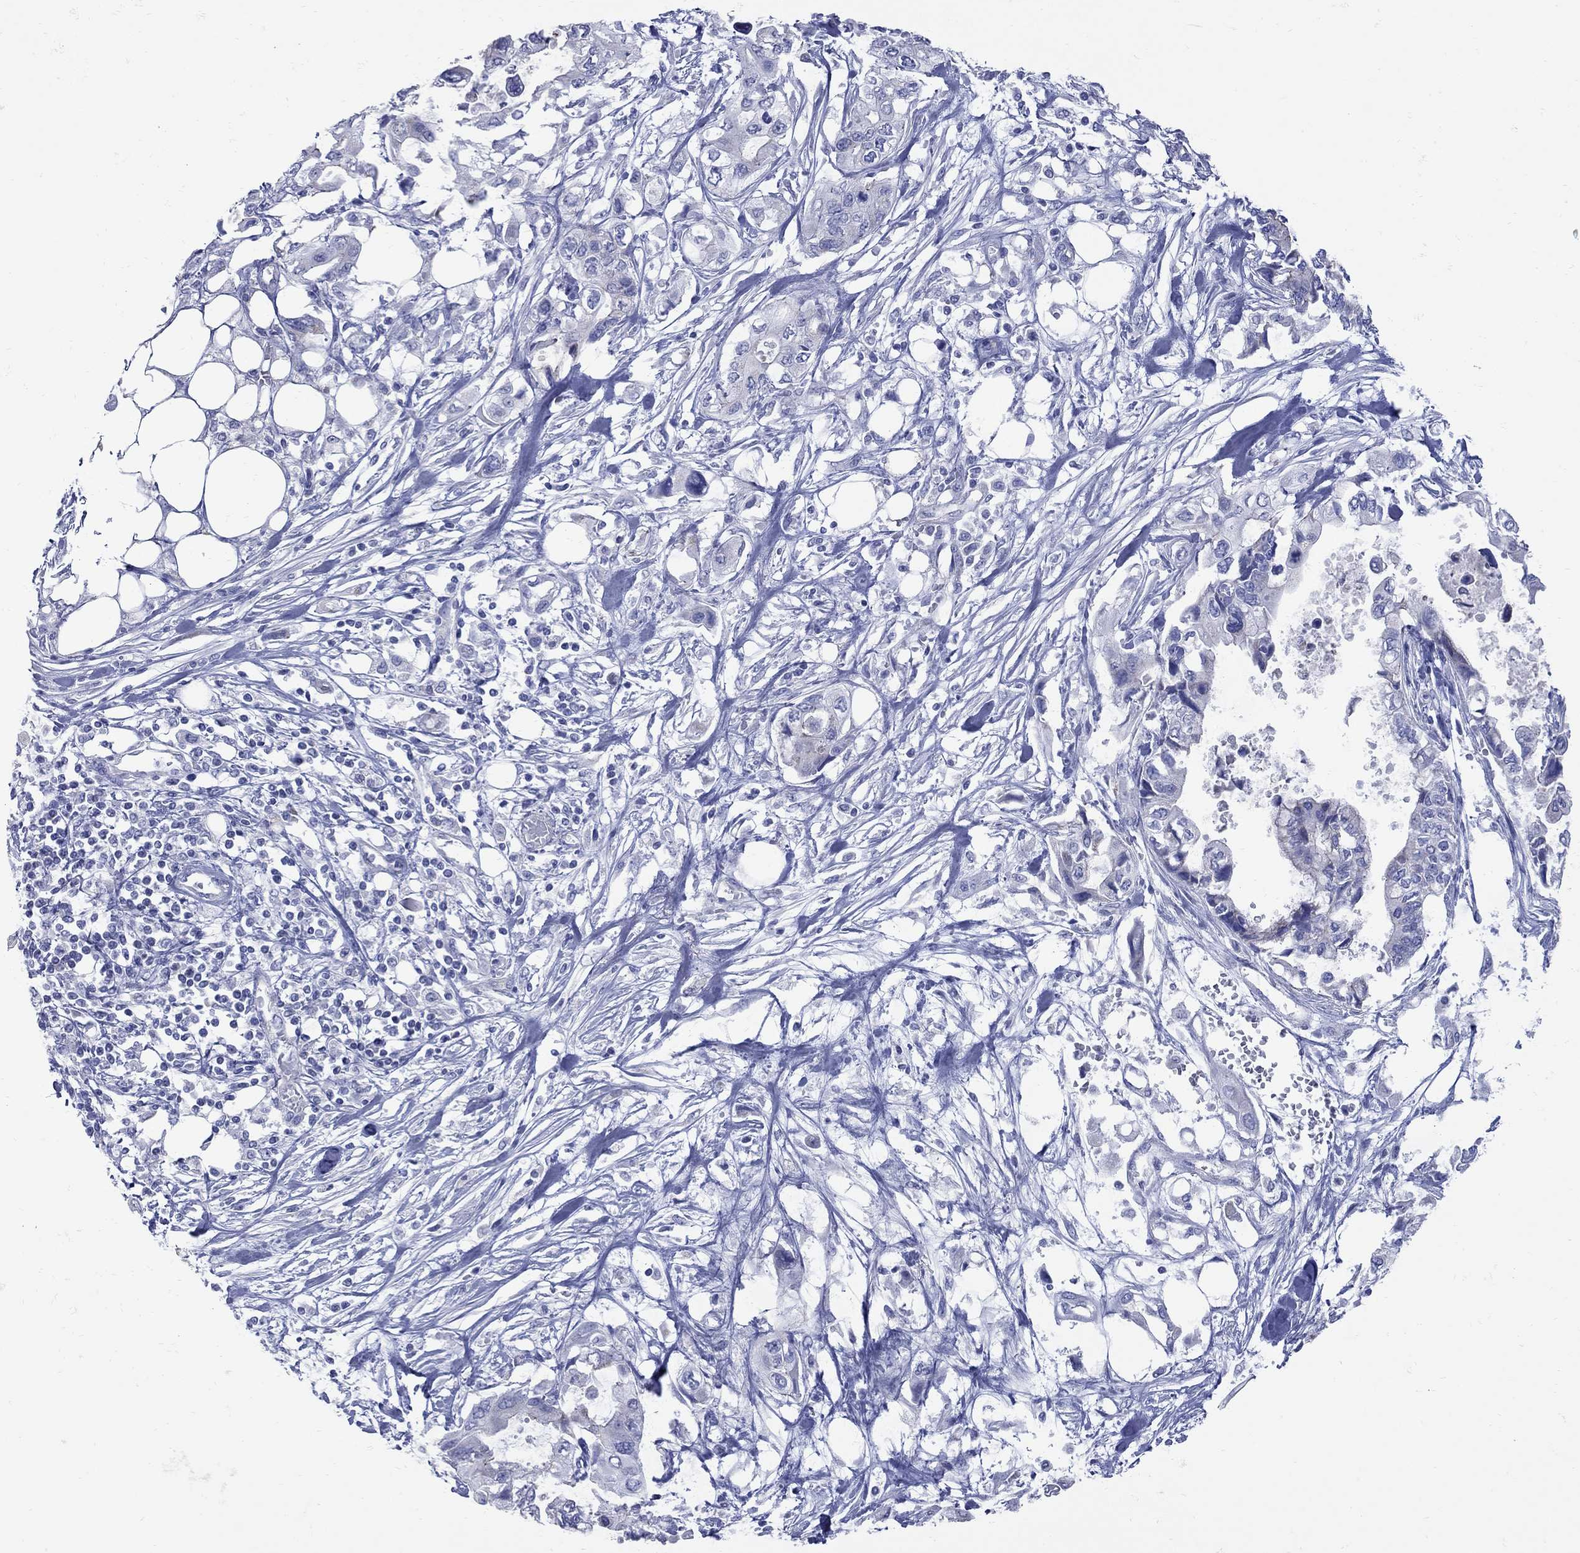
{"staining": {"intensity": "negative", "quantity": "none", "location": "none"}, "tissue": "pancreatic cancer", "cell_type": "Tumor cells", "image_type": "cancer", "snomed": [{"axis": "morphology", "description": "Adenocarcinoma, NOS"}, {"axis": "topography", "description": "Pancreas"}], "caption": "This histopathology image is of pancreatic cancer (adenocarcinoma) stained with immunohistochemistry to label a protein in brown with the nuclei are counter-stained blue. There is no positivity in tumor cells. The staining is performed using DAB (3,3'-diaminobenzidine) brown chromogen with nuclei counter-stained in using hematoxylin.", "gene": "PDZD3", "patient": {"sex": "female", "age": 63}}